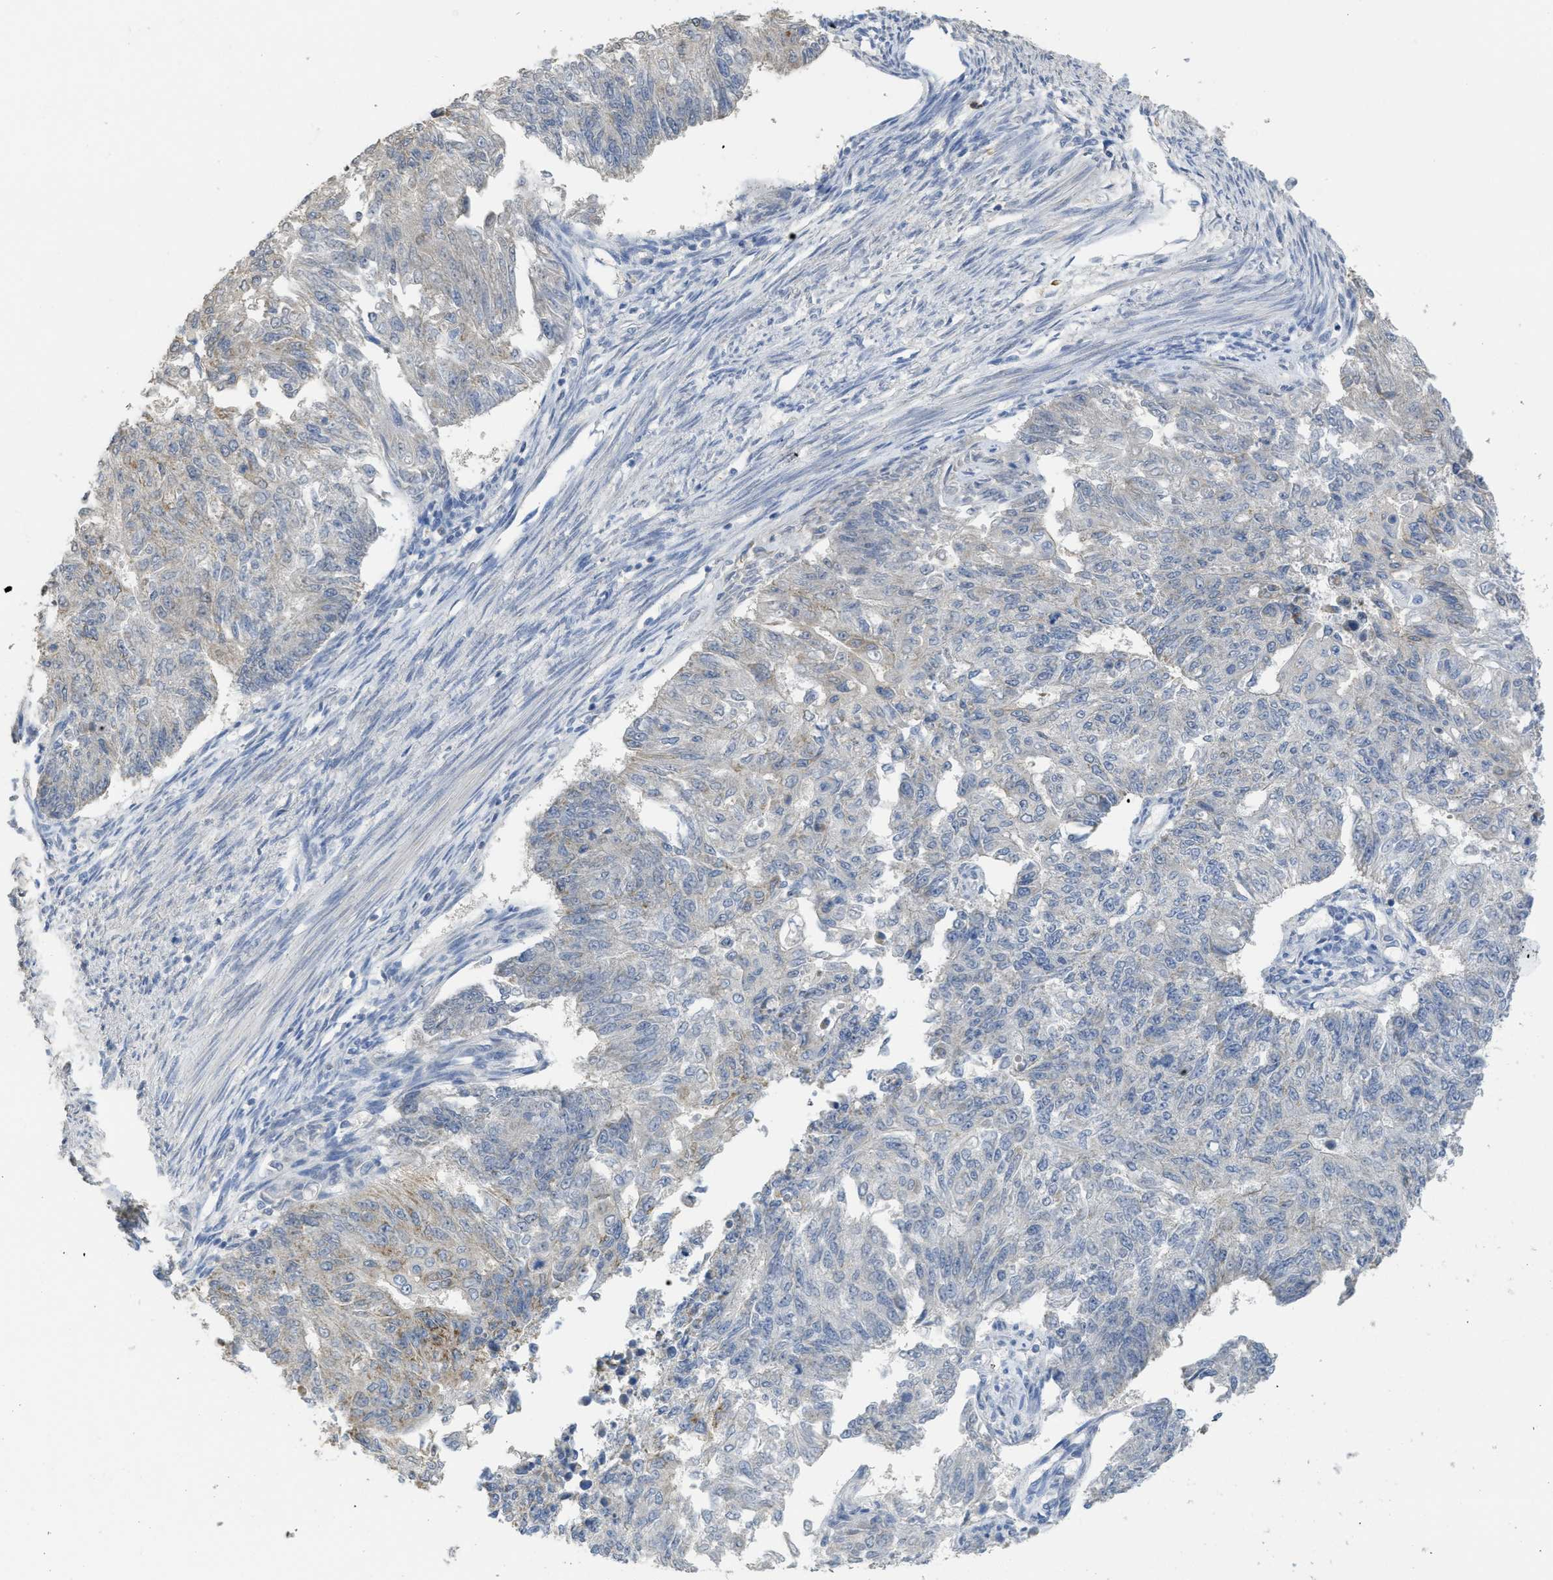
{"staining": {"intensity": "negative", "quantity": "none", "location": "none"}, "tissue": "endometrial cancer", "cell_type": "Tumor cells", "image_type": "cancer", "snomed": [{"axis": "morphology", "description": "Adenocarcinoma, NOS"}, {"axis": "topography", "description": "Endometrium"}], "caption": "A high-resolution image shows IHC staining of adenocarcinoma (endometrial), which reveals no significant positivity in tumor cells.", "gene": "SFXN2", "patient": {"sex": "female", "age": 32}}